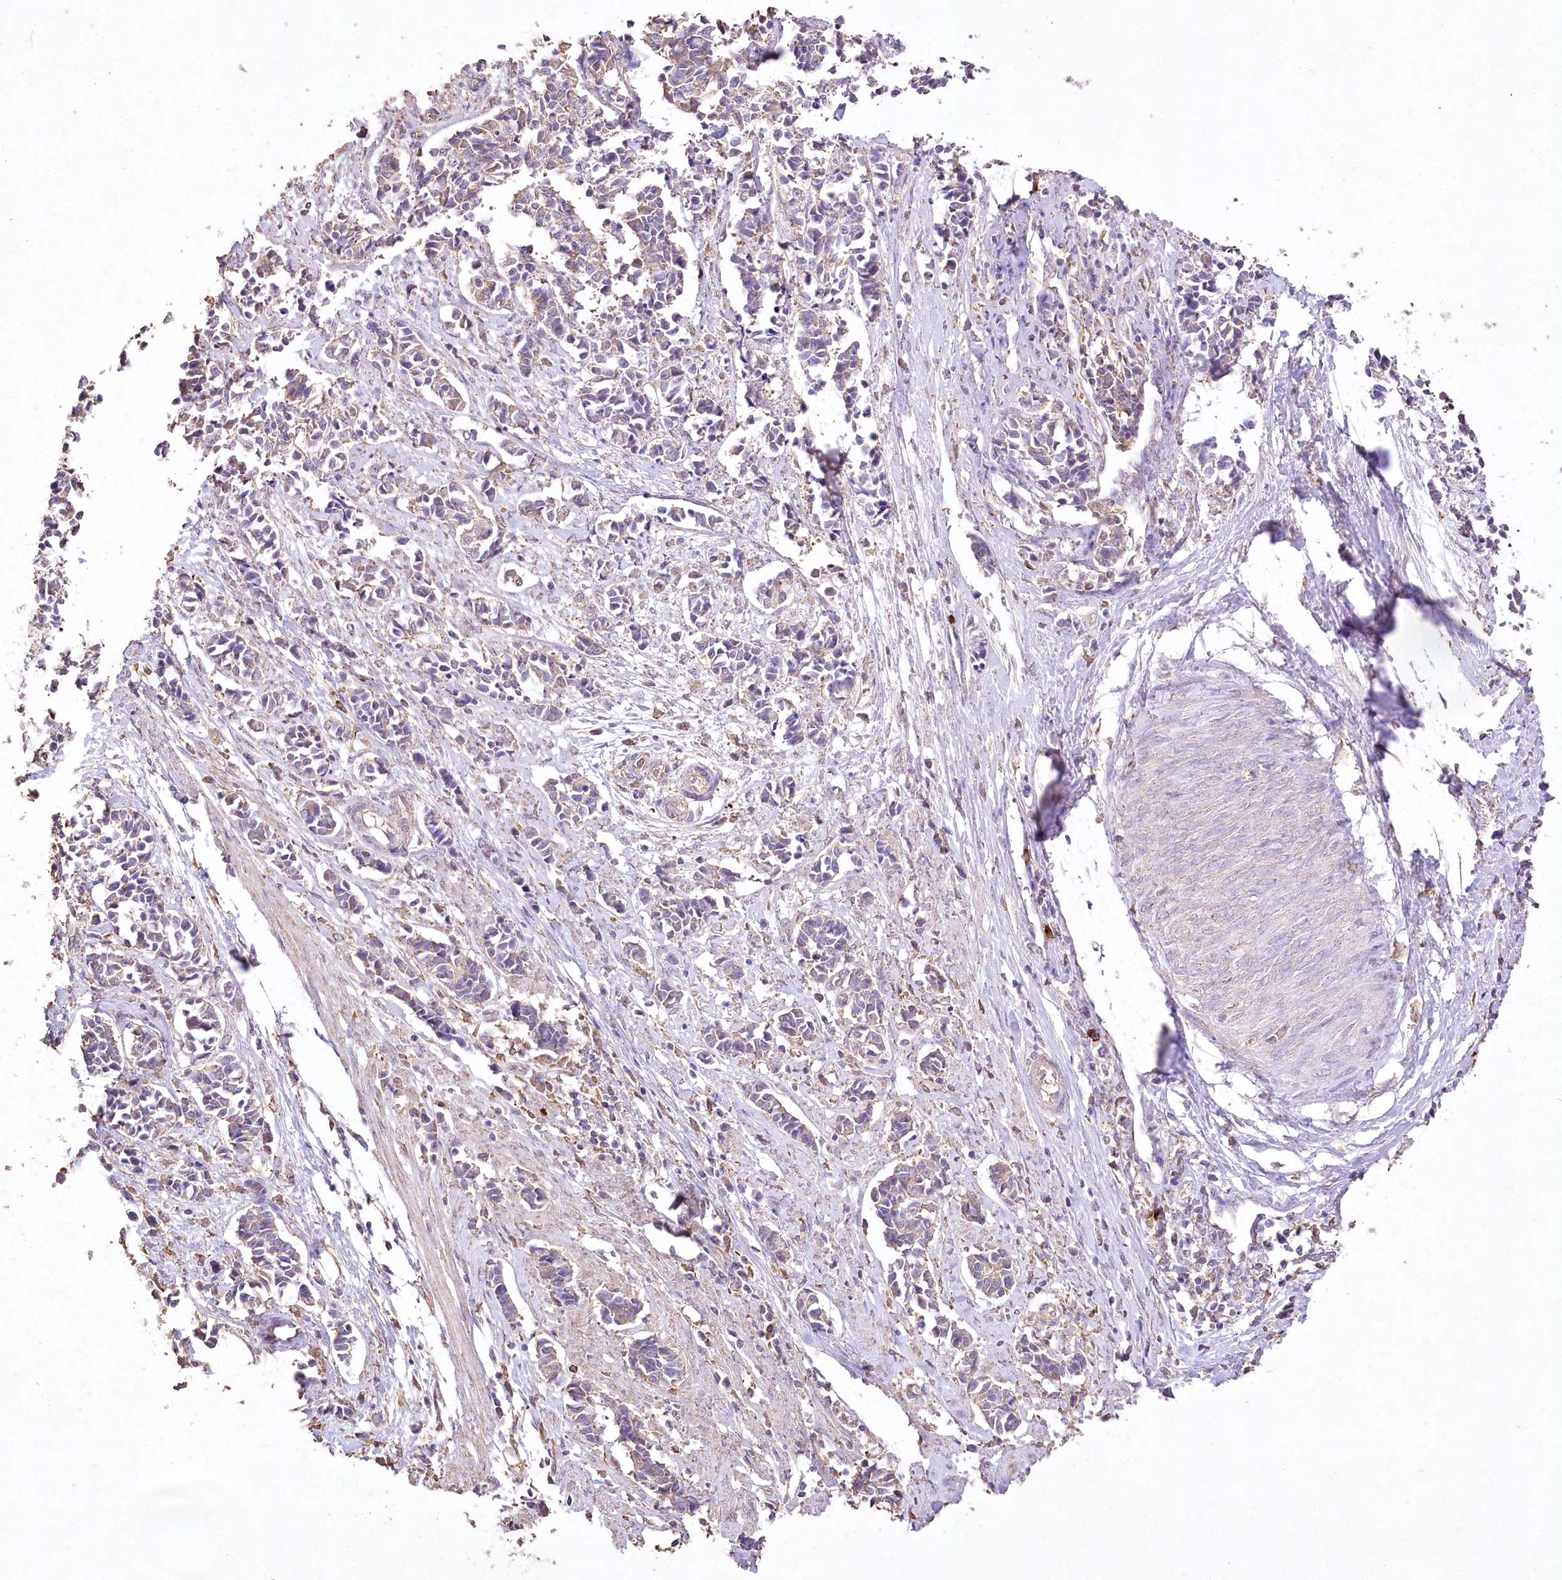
{"staining": {"intensity": "weak", "quantity": "<25%", "location": "cytoplasmic/membranous"}, "tissue": "cervical cancer", "cell_type": "Tumor cells", "image_type": "cancer", "snomed": [{"axis": "morphology", "description": "Normal tissue, NOS"}, {"axis": "morphology", "description": "Squamous cell carcinoma, NOS"}, {"axis": "topography", "description": "Cervix"}], "caption": "IHC photomicrograph of human squamous cell carcinoma (cervical) stained for a protein (brown), which displays no positivity in tumor cells.", "gene": "IREB2", "patient": {"sex": "female", "age": 35}}